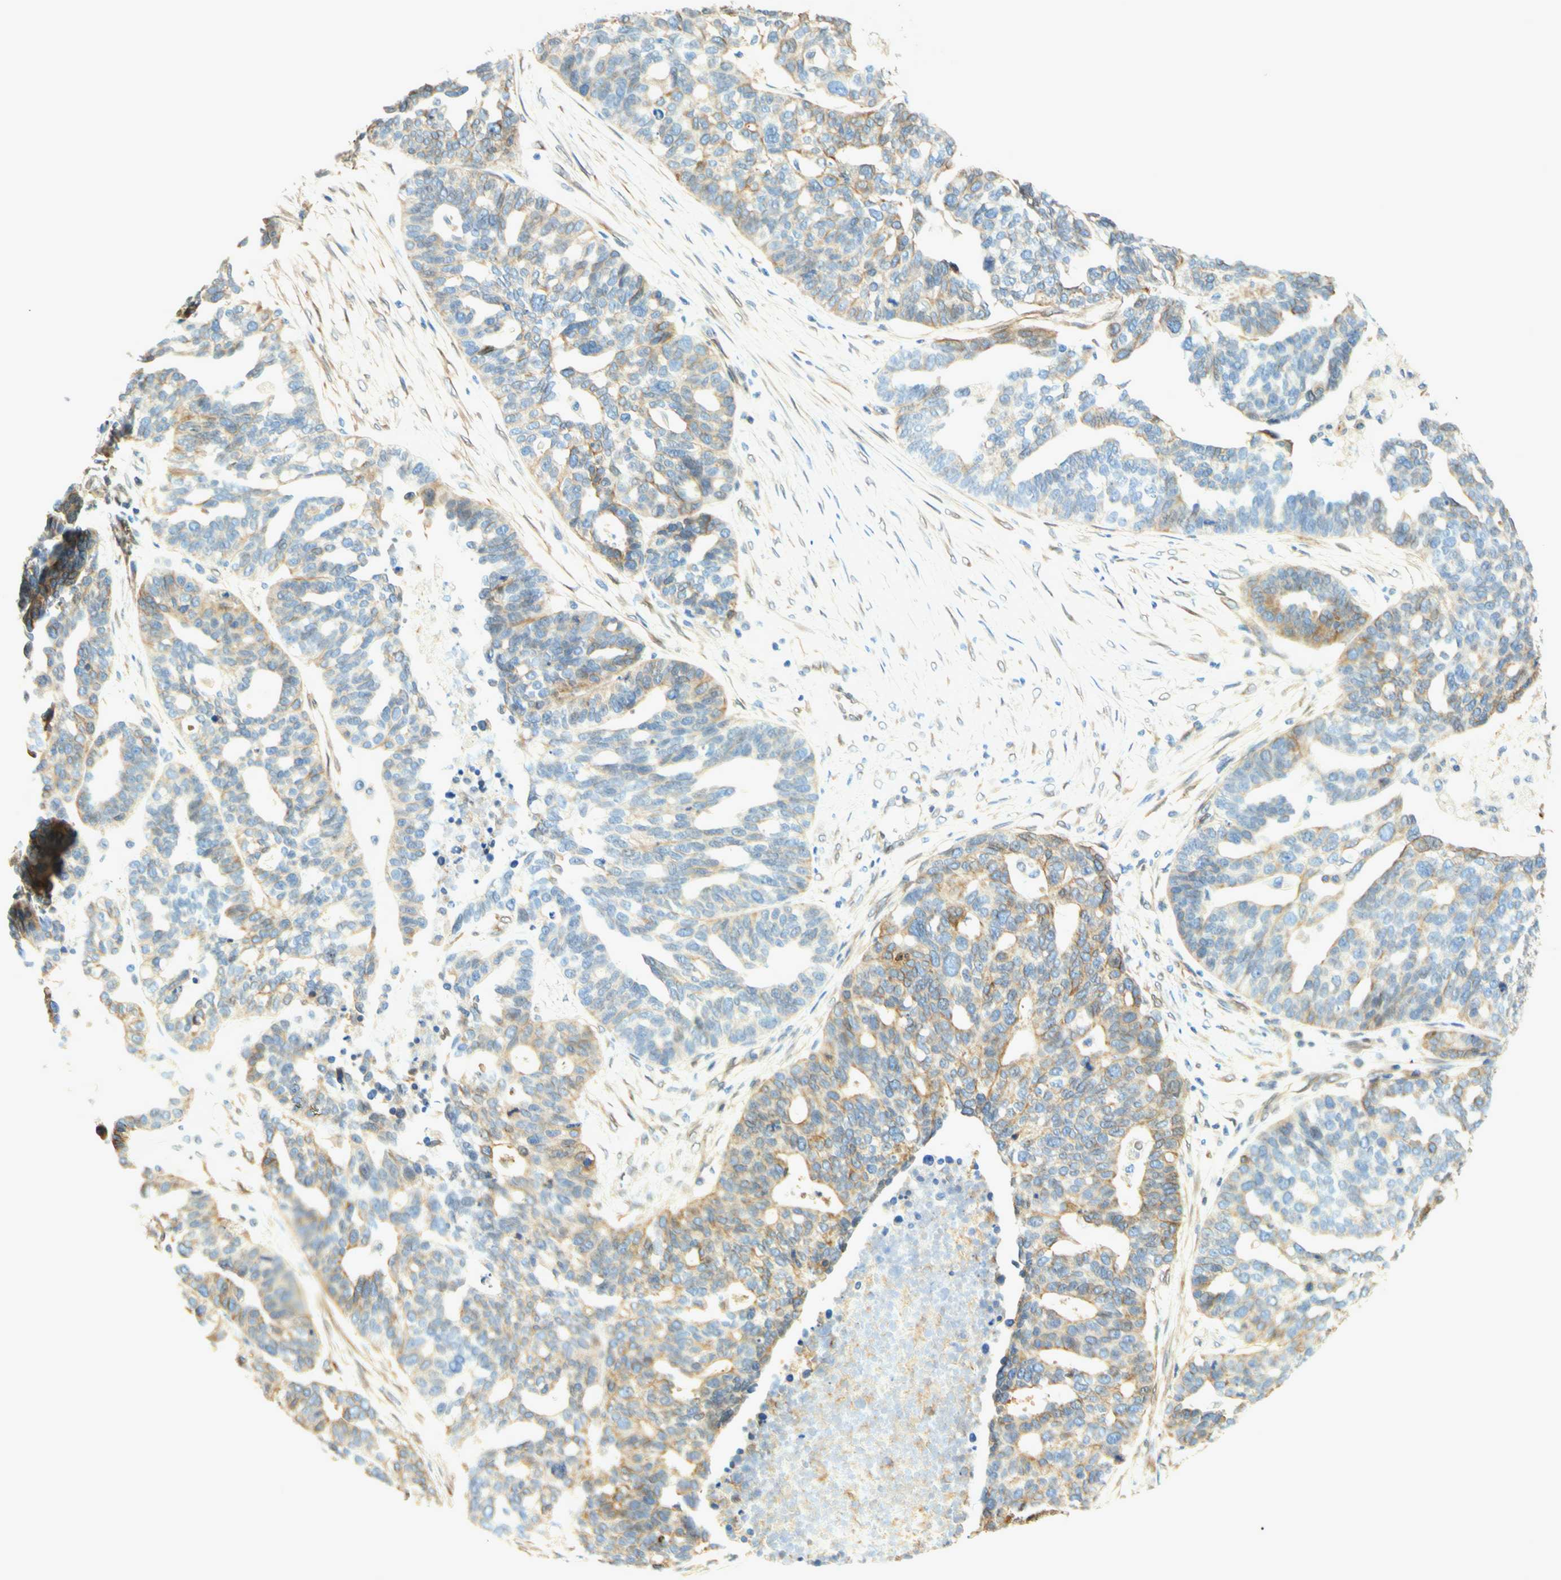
{"staining": {"intensity": "moderate", "quantity": "25%-75%", "location": "cytoplasmic/membranous"}, "tissue": "ovarian cancer", "cell_type": "Tumor cells", "image_type": "cancer", "snomed": [{"axis": "morphology", "description": "Cystadenocarcinoma, serous, NOS"}, {"axis": "topography", "description": "Ovary"}], "caption": "Tumor cells exhibit medium levels of moderate cytoplasmic/membranous positivity in approximately 25%-75% of cells in serous cystadenocarcinoma (ovarian).", "gene": "ENDOD1", "patient": {"sex": "female", "age": 59}}